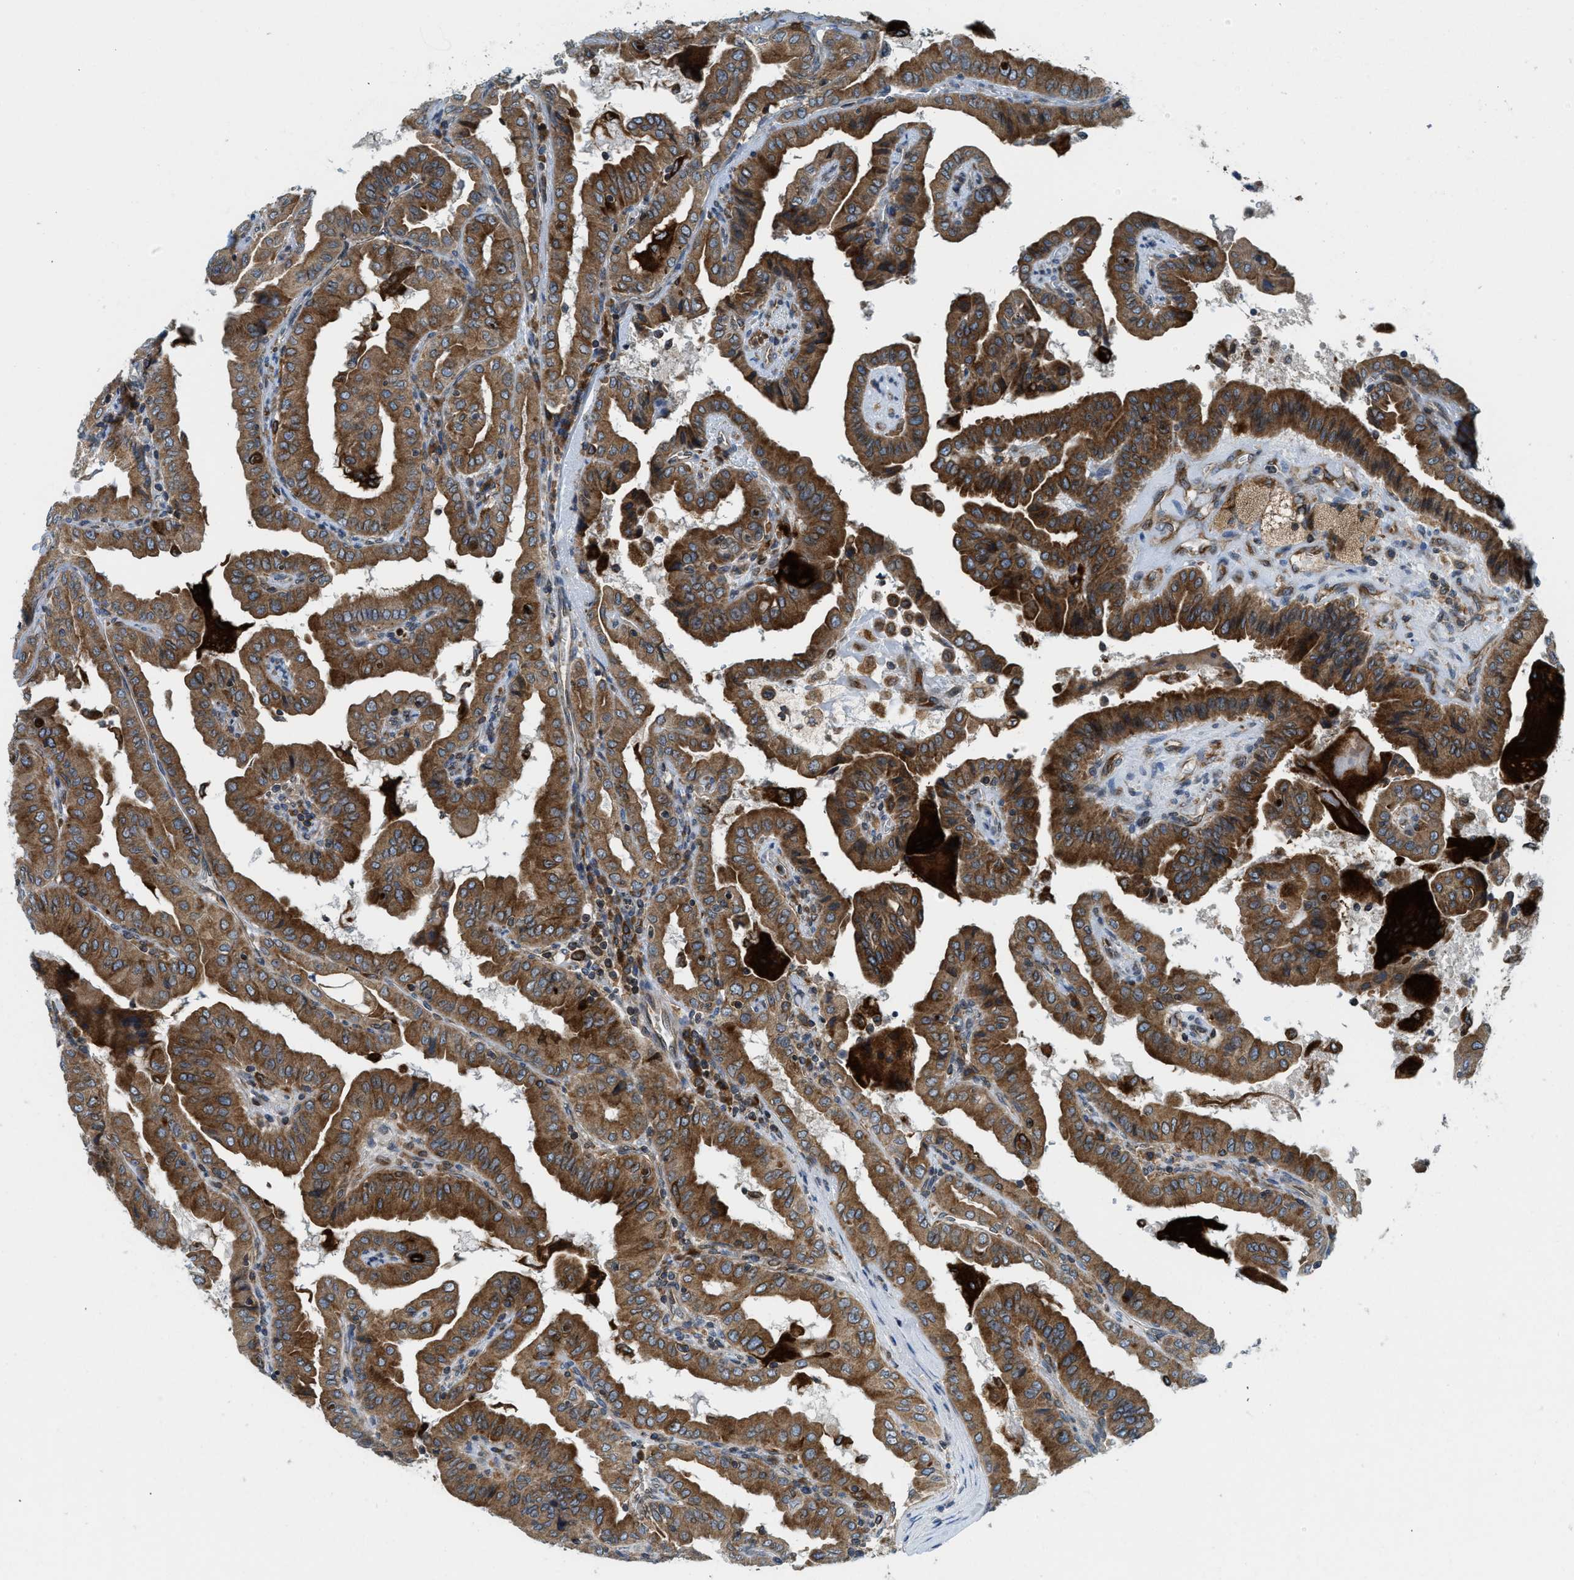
{"staining": {"intensity": "moderate", "quantity": ">75%", "location": "cytoplasmic/membranous"}, "tissue": "thyroid cancer", "cell_type": "Tumor cells", "image_type": "cancer", "snomed": [{"axis": "morphology", "description": "Papillary adenocarcinoma, NOS"}, {"axis": "topography", "description": "Thyroid gland"}], "caption": "This is an image of IHC staining of thyroid papillary adenocarcinoma, which shows moderate positivity in the cytoplasmic/membranous of tumor cells.", "gene": "BCAP31", "patient": {"sex": "male", "age": 33}}